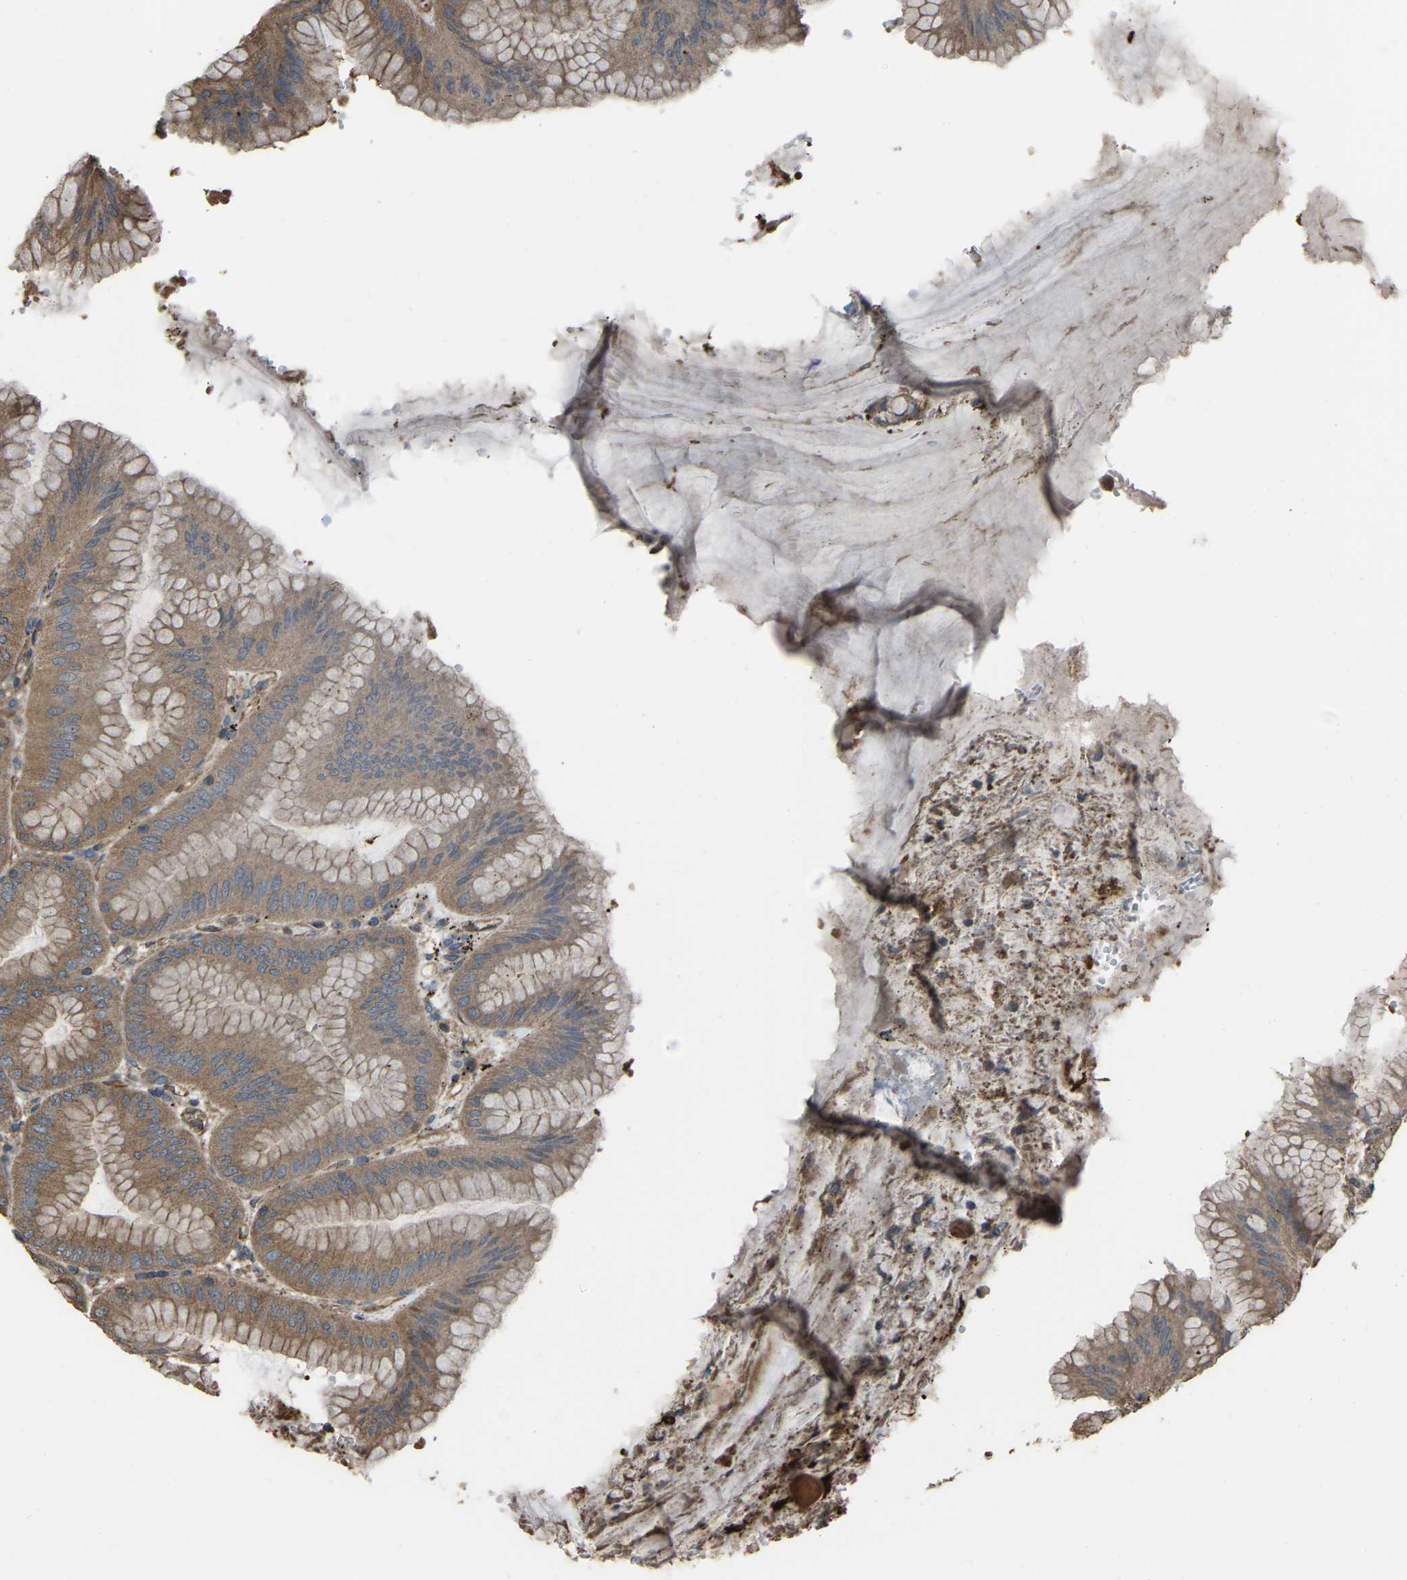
{"staining": {"intensity": "strong", "quantity": "25%-75%", "location": "cytoplasmic/membranous"}, "tissue": "stomach", "cell_type": "Glandular cells", "image_type": "normal", "snomed": [{"axis": "morphology", "description": "Normal tissue, NOS"}, {"axis": "topography", "description": "Stomach, lower"}], "caption": "Normal stomach demonstrates strong cytoplasmic/membranous staining in approximately 25%-75% of glandular cells.", "gene": "SLC4A2", "patient": {"sex": "male", "age": 71}}